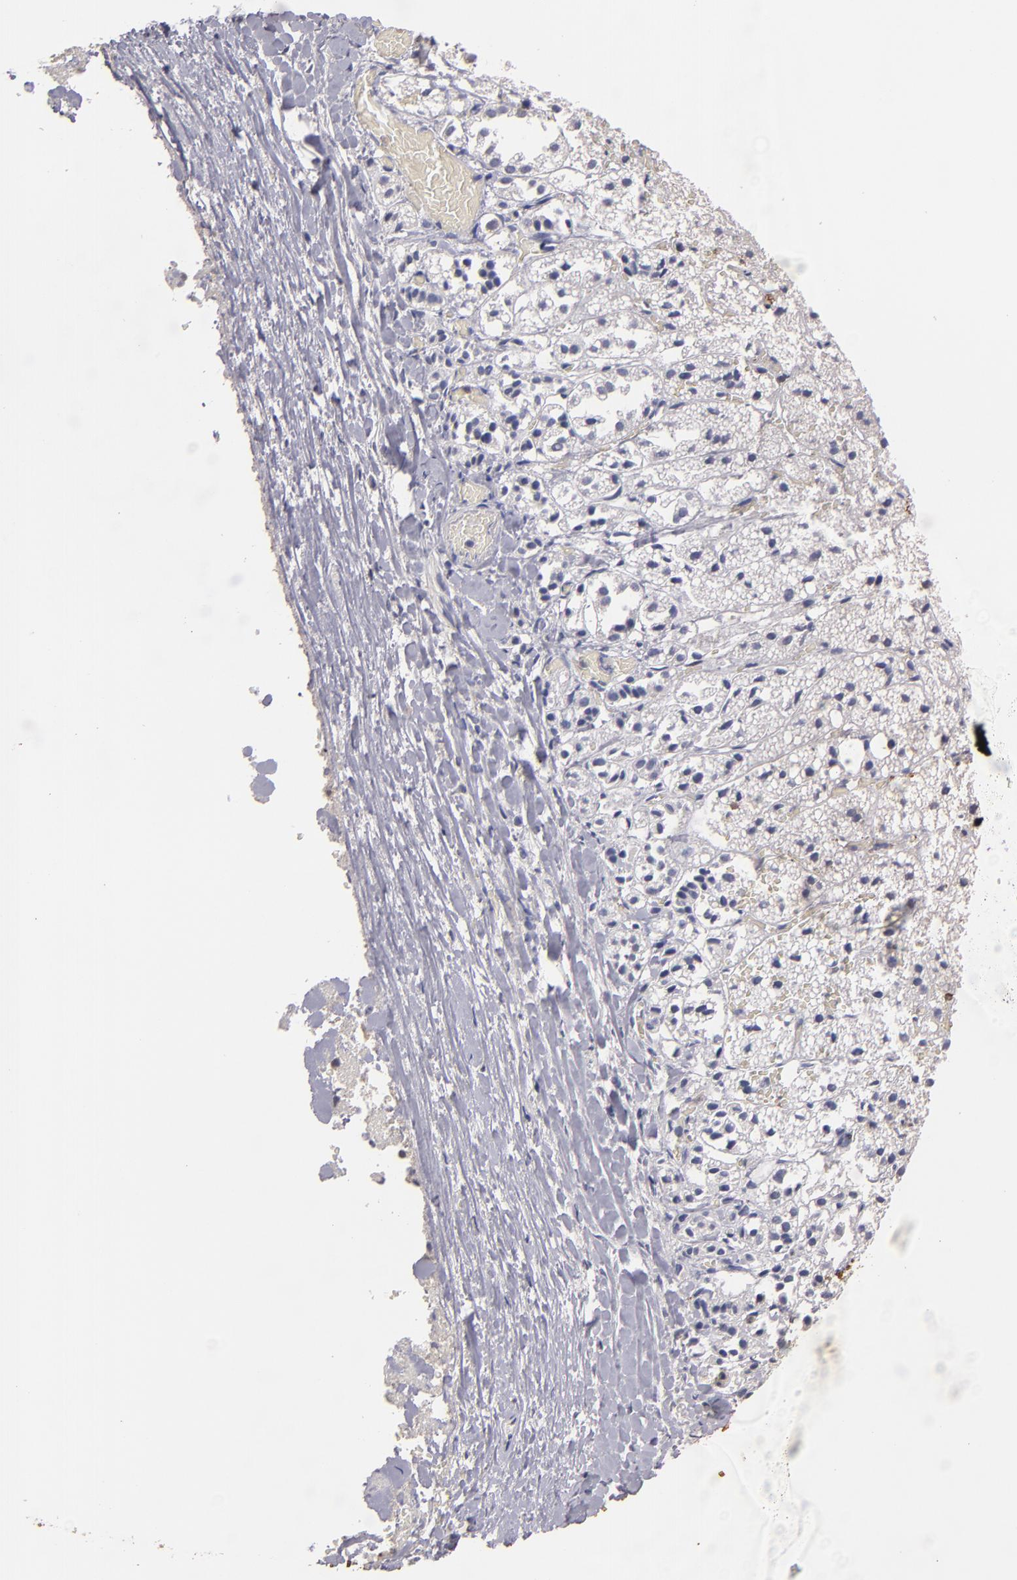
{"staining": {"intensity": "negative", "quantity": "none", "location": "none"}, "tissue": "adrenal gland", "cell_type": "Glandular cells", "image_type": "normal", "snomed": [{"axis": "morphology", "description": "Normal tissue, NOS"}, {"axis": "topography", "description": "Adrenal gland"}], "caption": "Glandular cells are negative for brown protein staining in normal adrenal gland. Brightfield microscopy of immunohistochemistry stained with DAB (3,3'-diaminobenzidine) (brown) and hematoxylin (blue), captured at high magnification.", "gene": "S100A1", "patient": {"sex": "female", "age": 44}}